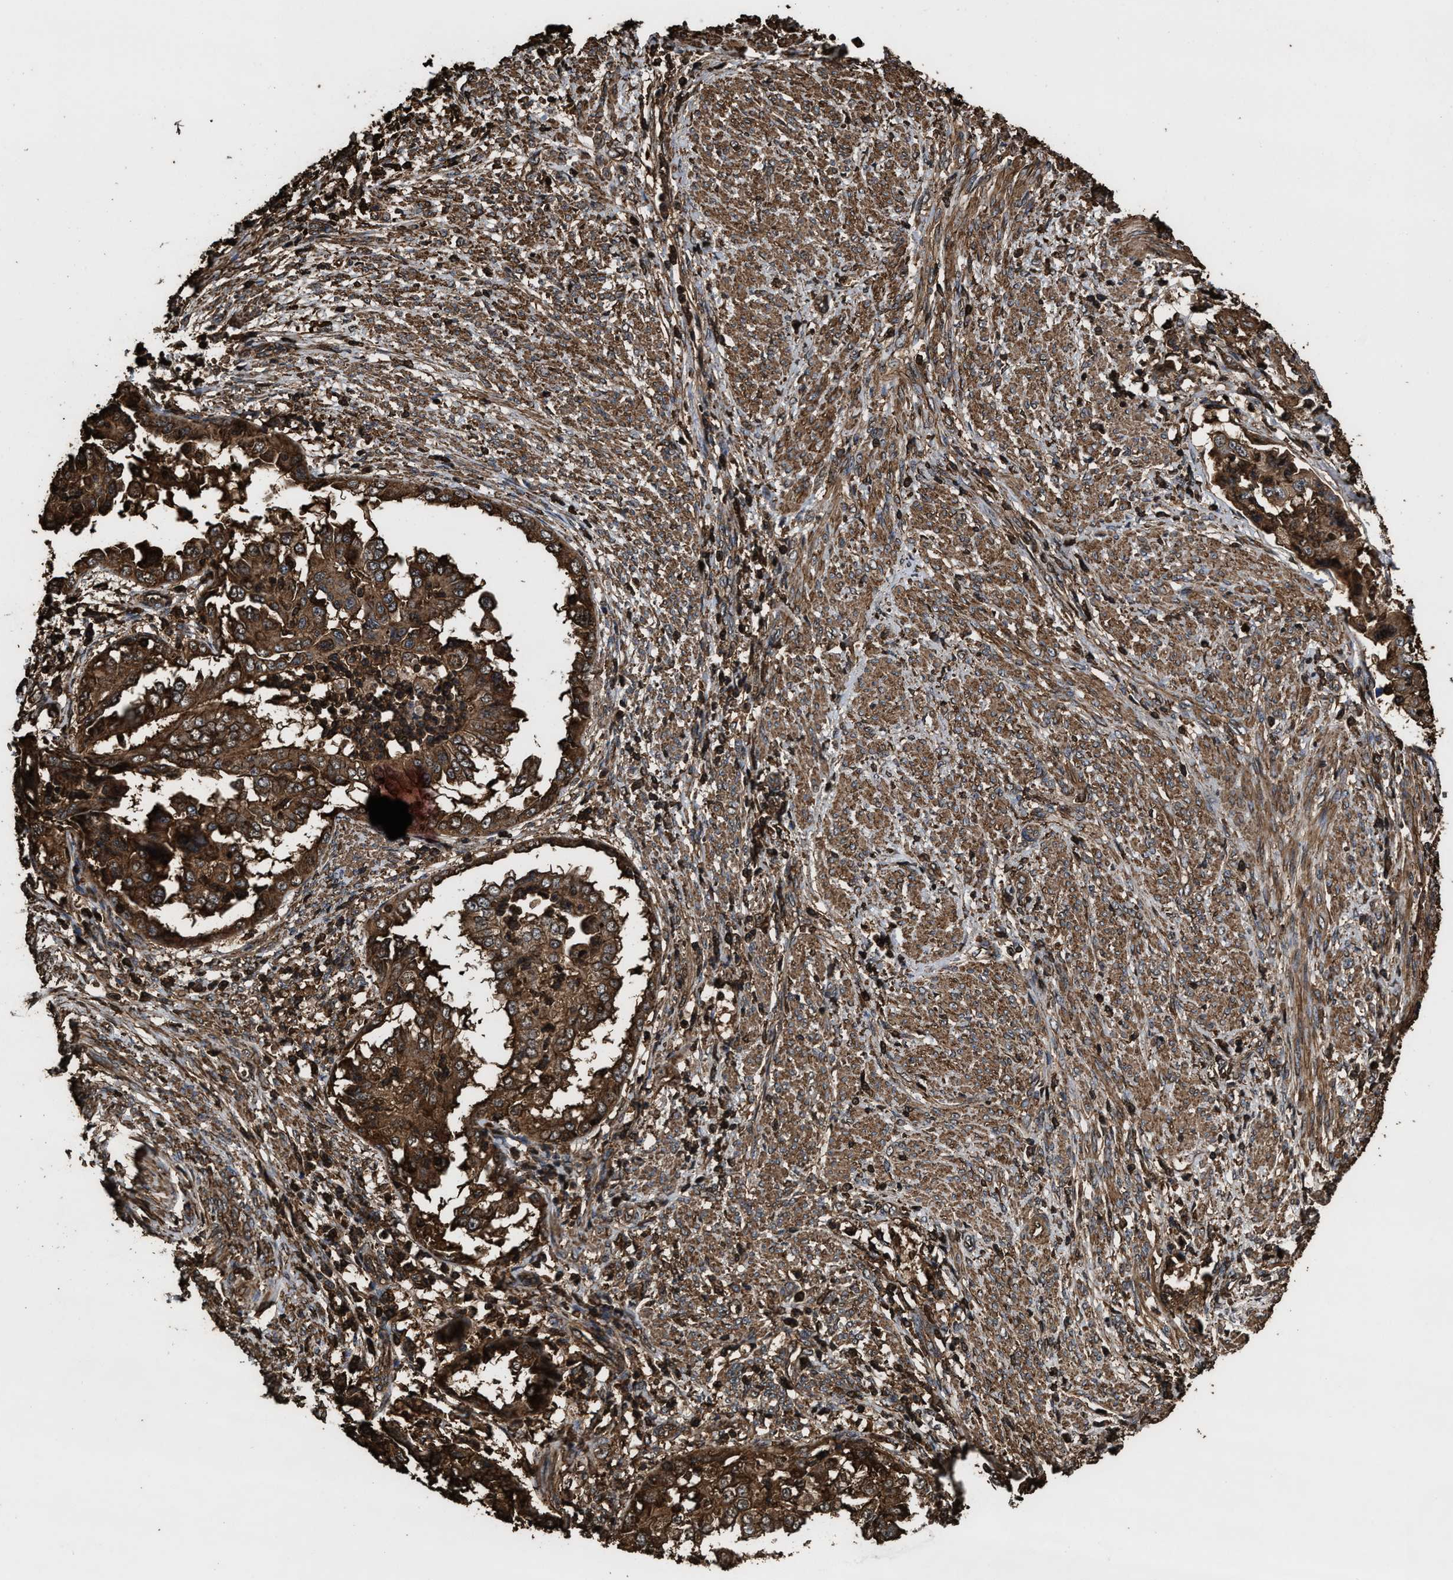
{"staining": {"intensity": "strong", "quantity": ">75%", "location": "cytoplasmic/membranous"}, "tissue": "endometrial cancer", "cell_type": "Tumor cells", "image_type": "cancer", "snomed": [{"axis": "morphology", "description": "Adenocarcinoma, NOS"}, {"axis": "topography", "description": "Endometrium"}], "caption": "High-power microscopy captured an immunohistochemistry histopathology image of endometrial cancer, revealing strong cytoplasmic/membranous expression in about >75% of tumor cells.", "gene": "KBTBD2", "patient": {"sex": "female", "age": 85}}